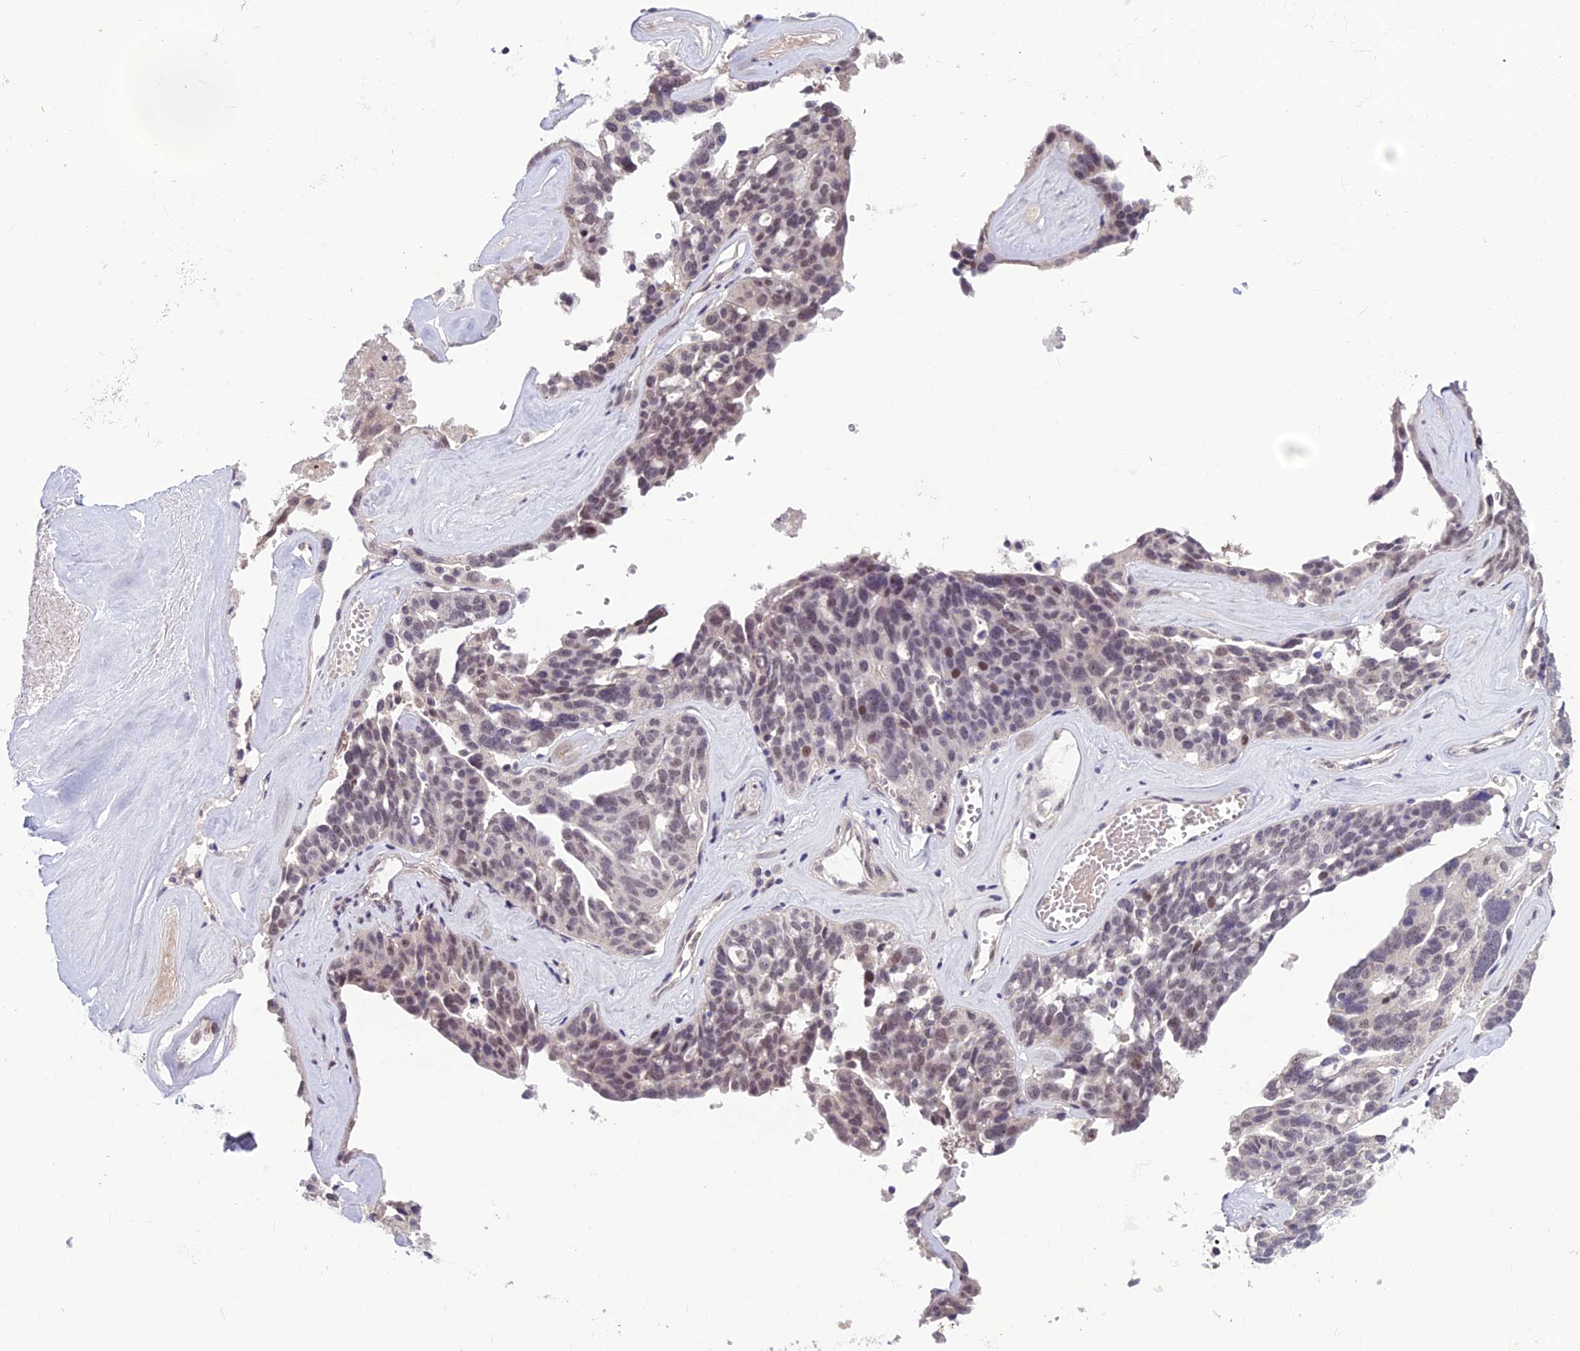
{"staining": {"intensity": "weak", "quantity": "<25%", "location": "nuclear"}, "tissue": "ovarian cancer", "cell_type": "Tumor cells", "image_type": "cancer", "snomed": [{"axis": "morphology", "description": "Cystadenocarcinoma, serous, NOS"}, {"axis": "topography", "description": "Ovary"}], "caption": "The image exhibits no significant staining in tumor cells of ovarian serous cystadenocarcinoma.", "gene": "FBRS", "patient": {"sex": "female", "age": 59}}